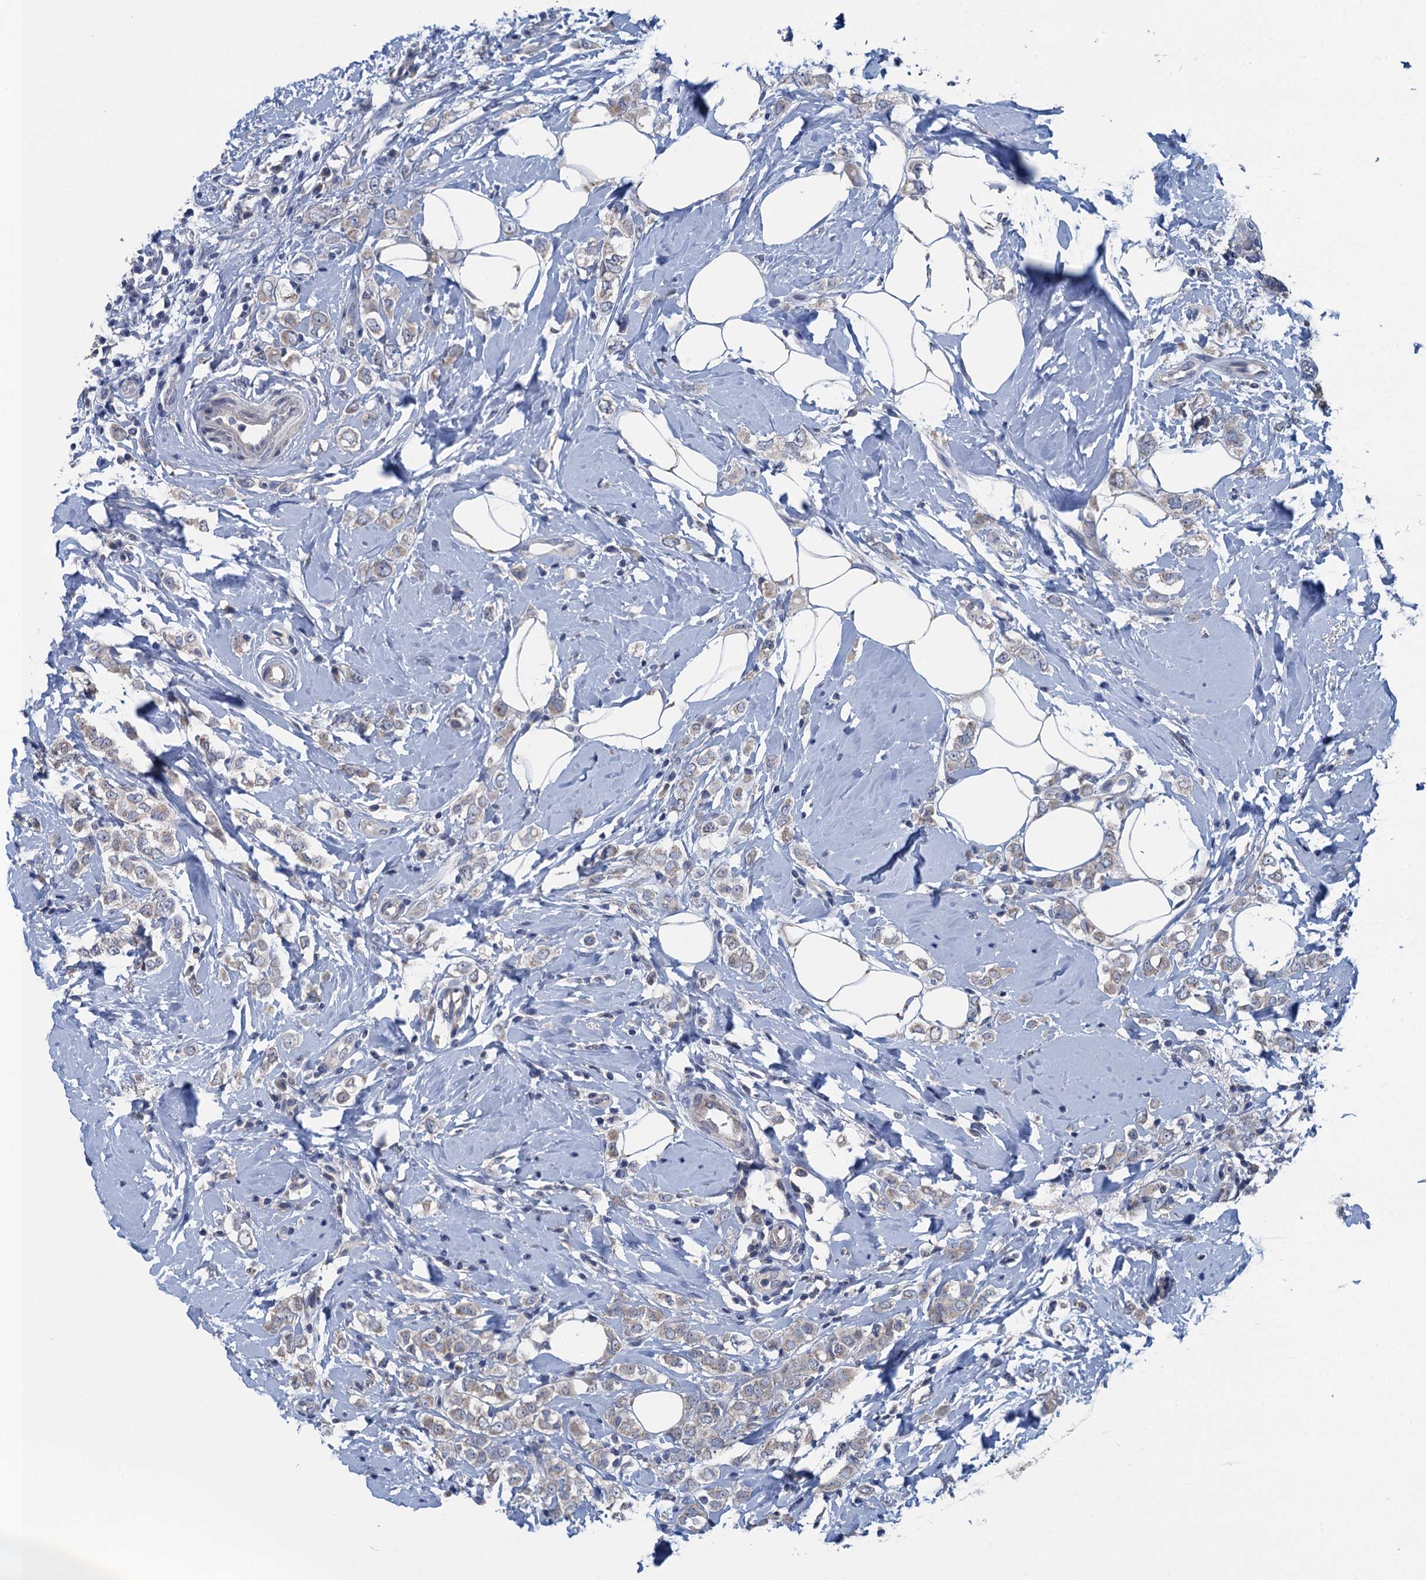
{"staining": {"intensity": "negative", "quantity": "none", "location": "none"}, "tissue": "breast cancer", "cell_type": "Tumor cells", "image_type": "cancer", "snomed": [{"axis": "morphology", "description": "Lobular carcinoma"}, {"axis": "topography", "description": "Breast"}], "caption": "Tumor cells show no significant protein expression in breast lobular carcinoma. (Stains: DAB immunohistochemistry with hematoxylin counter stain, Microscopy: brightfield microscopy at high magnification).", "gene": "CTU2", "patient": {"sex": "female", "age": 47}}